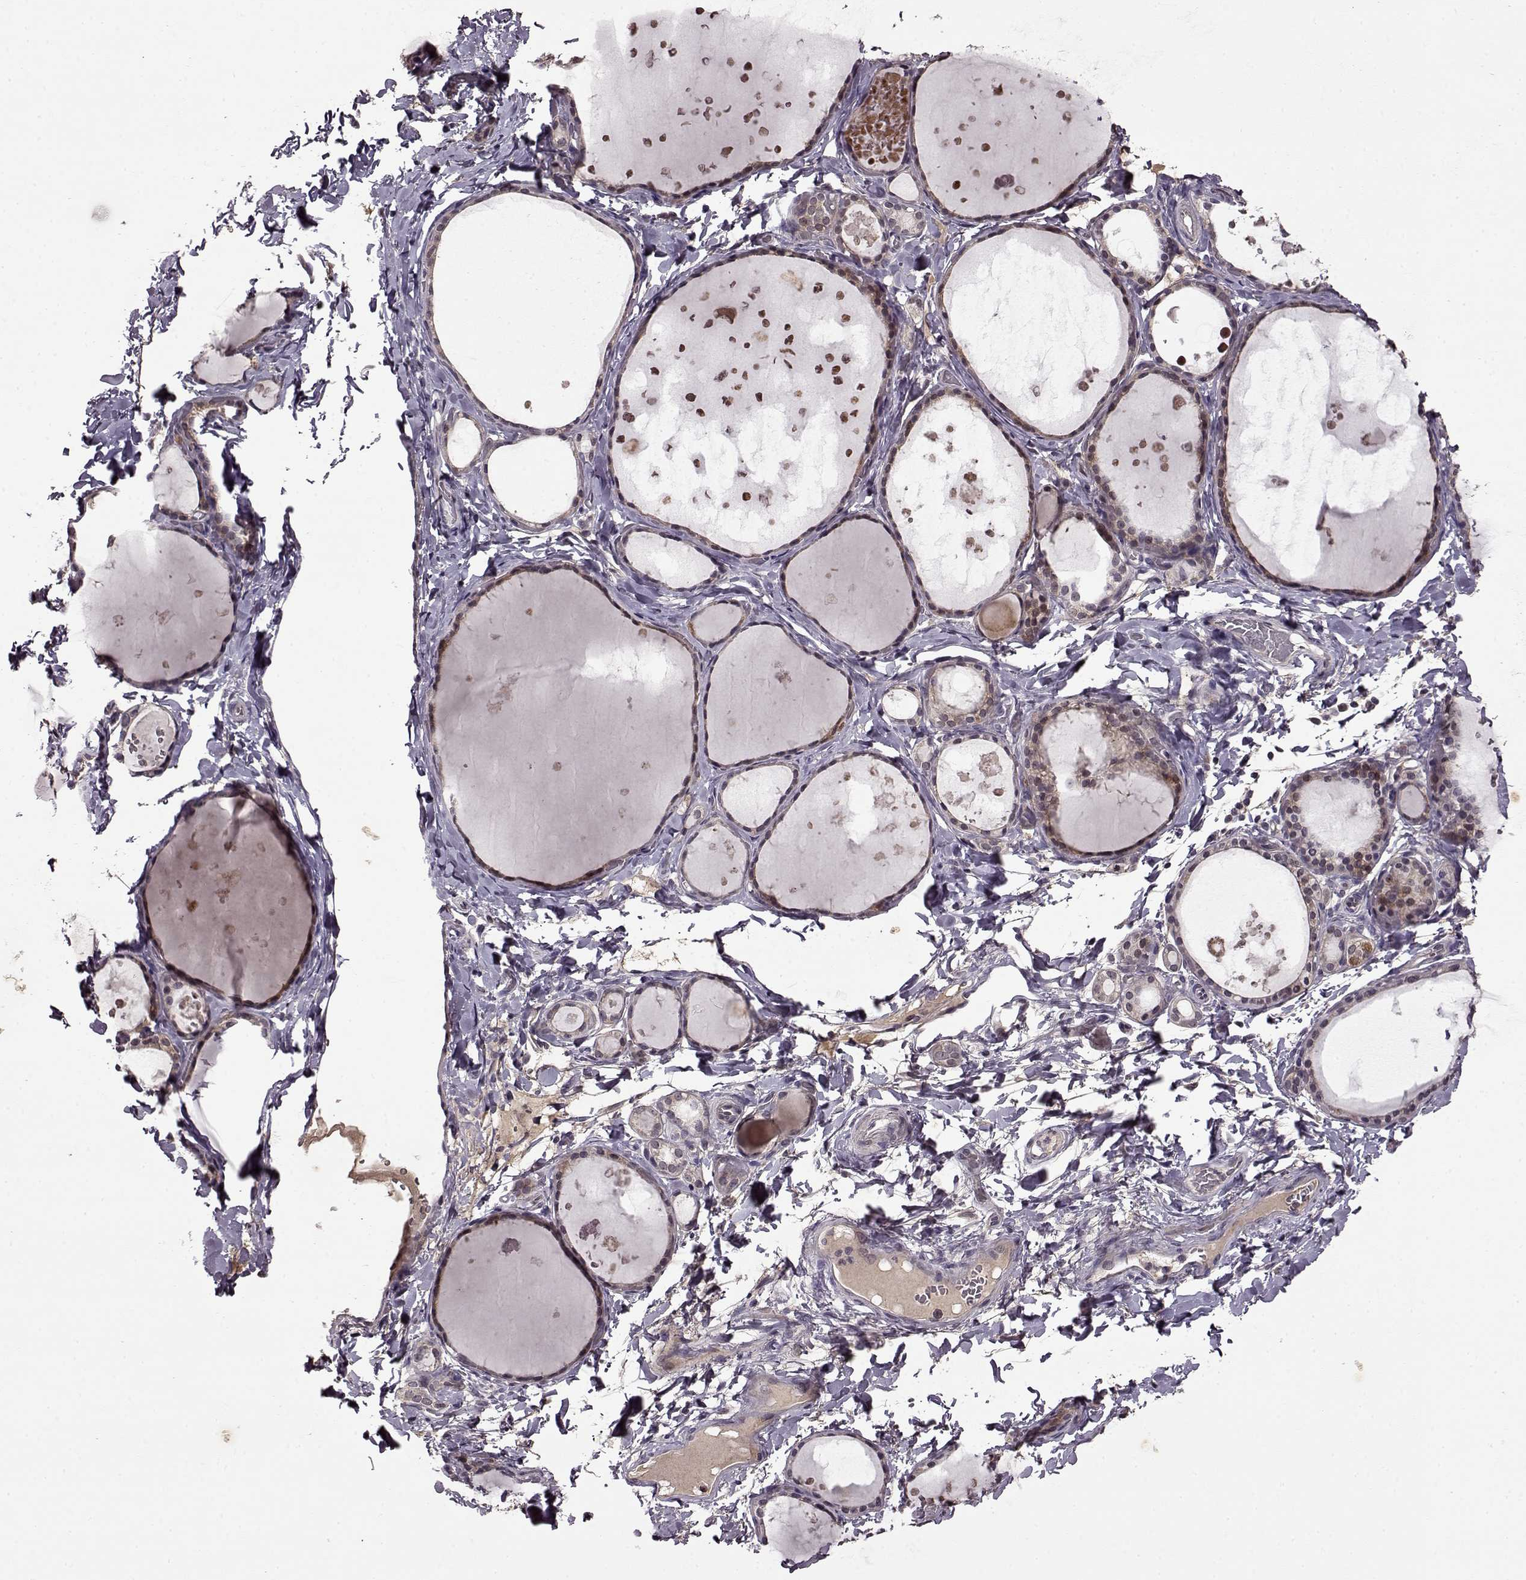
{"staining": {"intensity": "weak", "quantity": "25%-75%", "location": "cytoplasmic/membranous"}, "tissue": "thyroid gland", "cell_type": "Glandular cells", "image_type": "normal", "snomed": [{"axis": "morphology", "description": "Normal tissue, NOS"}, {"axis": "topography", "description": "Thyroid gland"}], "caption": "A low amount of weak cytoplasmic/membranous staining is appreciated in approximately 25%-75% of glandular cells in normal thyroid gland.", "gene": "MAIP1", "patient": {"sex": "female", "age": 56}}